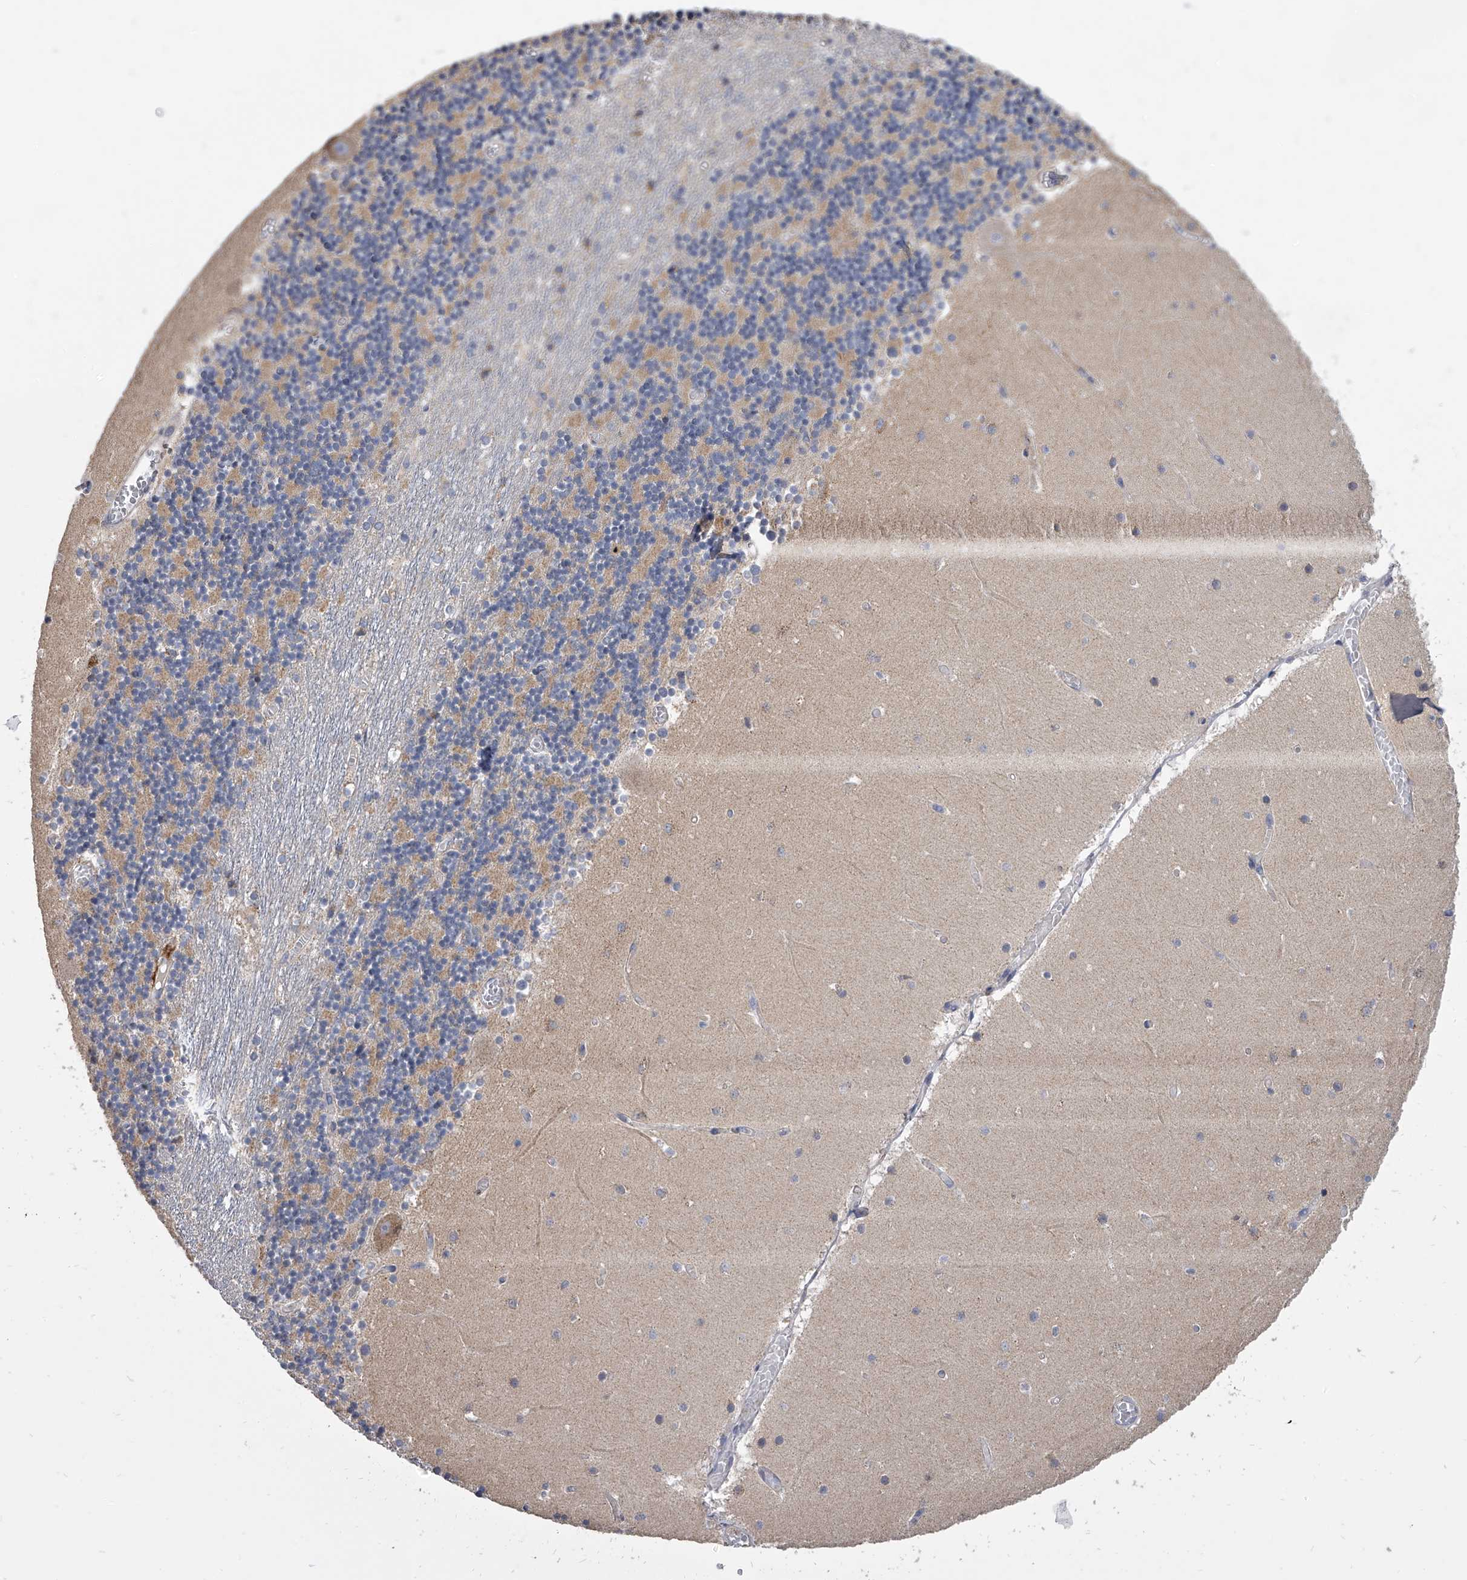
{"staining": {"intensity": "moderate", "quantity": "<25%", "location": "cytoplasmic/membranous"}, "tissue": "cerebellum", "cell_type": "Cells in granular layer", "image_type": "normal", "snomed": [{"axis": "morphology", "description": "Normal tissue, NOS"}, {"axis": "topography", "description": "Cerebellum"}], "caption": "This histopathology image shows immunohistochemistry (IHC) staining of benign cerebellum, with low moderate cytoplasmic/membranous expression in about <25% of cells in granular layer.", "gene": "MRPL28", "patient": {"sex": "female", "age": 28}}